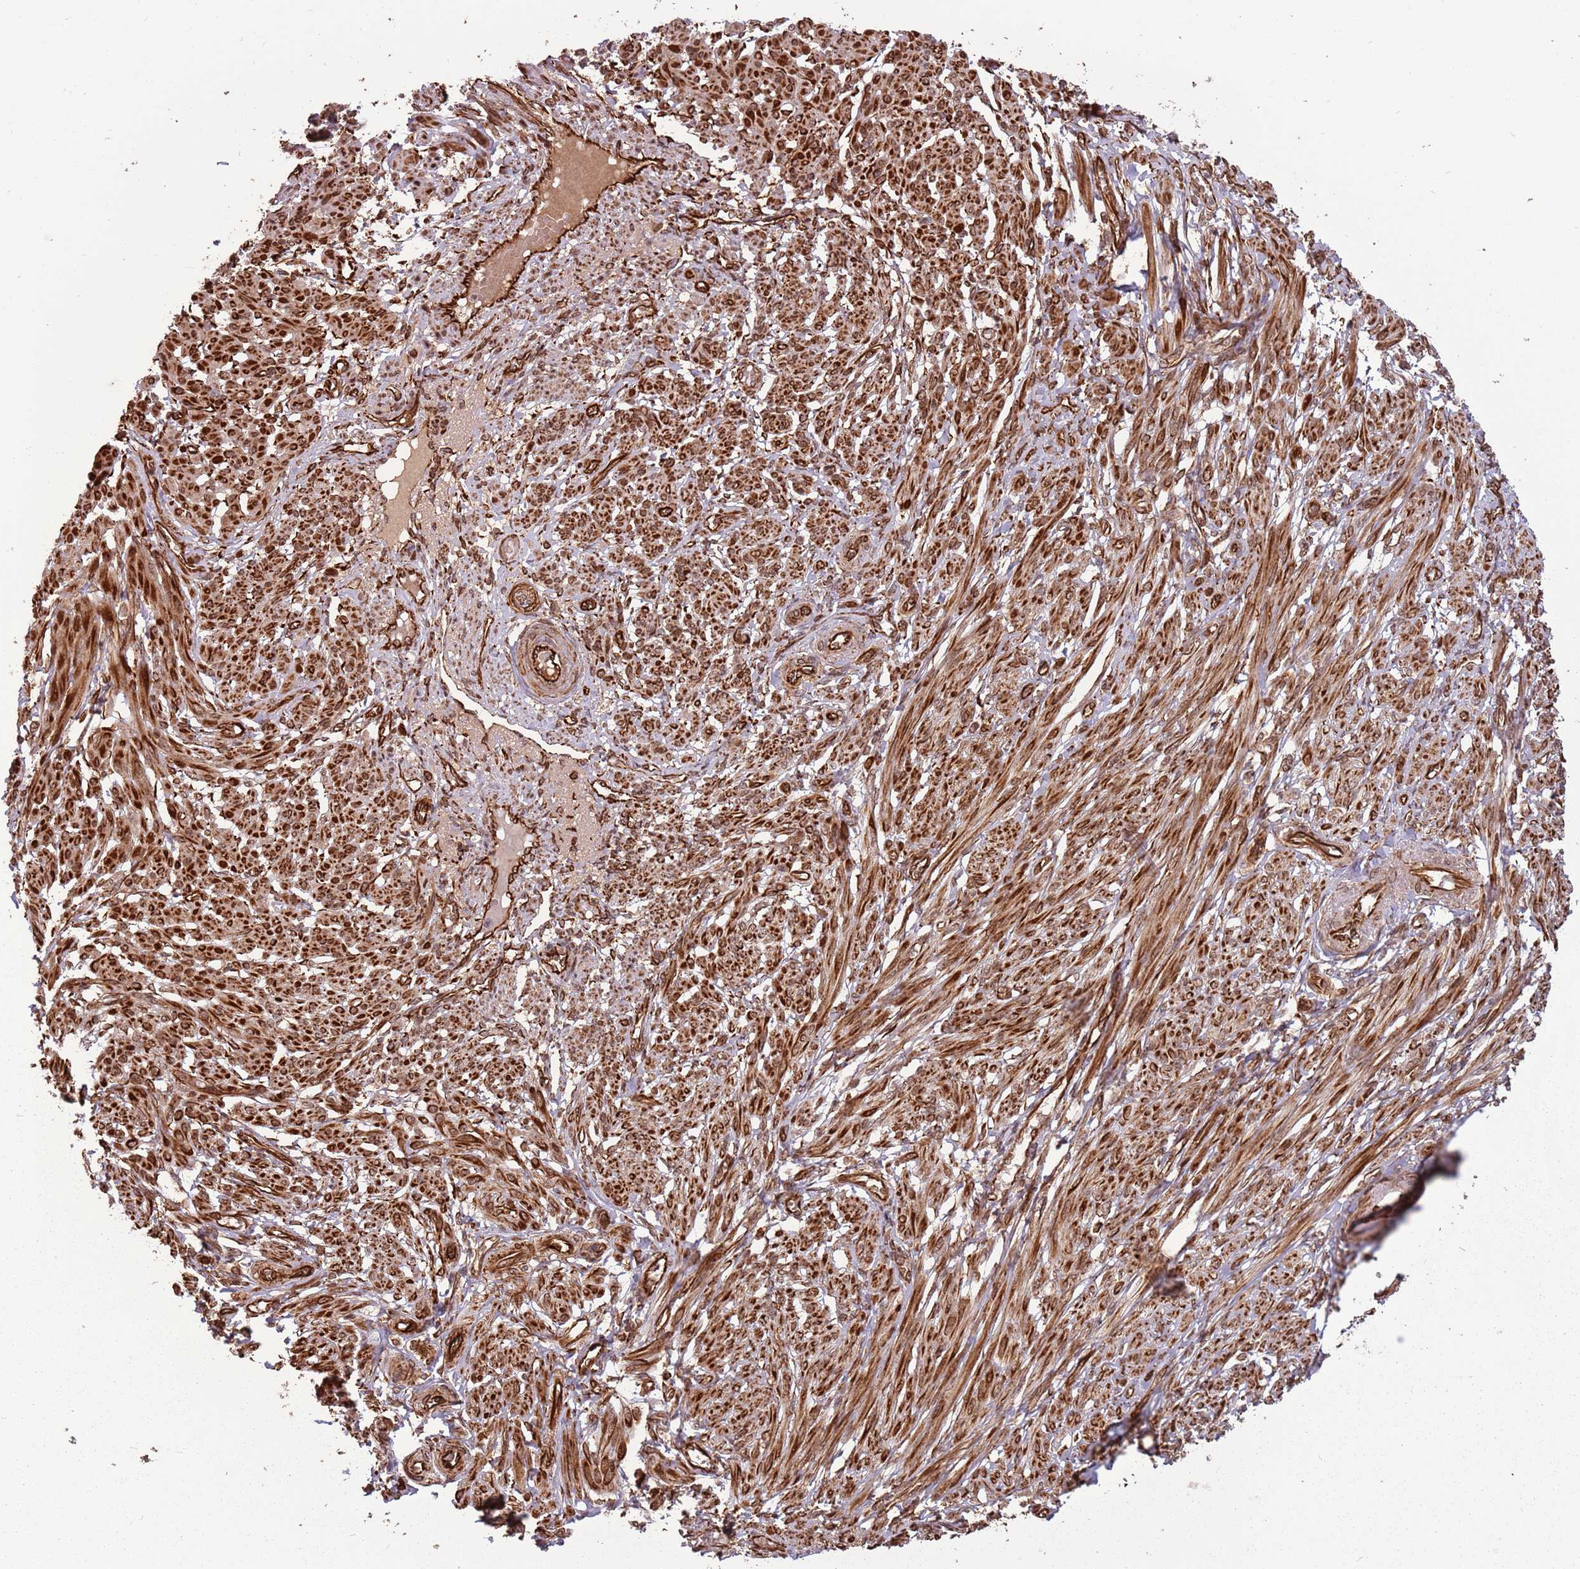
{"staining": {"intensity": "strong", "quantity": "25%-75%", "location": "cytoplasmic/membranous,nuclear"}, "tissue": "smooth muscle", "cell_type": "Smooth muscle cells", "image_type": "normal", "snomed": [{"axis": "morphology", "description": "Normal tissue, NOS"}, {"axis": "topography", "description": "Smooth muscle"}], "caption": "High-magnification brightfield microscopy of unremarkable smooth muscle stained with DAB (brown) and counterstained with hematoxylin (blue). smooth muscle cells exhibit strong cytoplasmic/membranous,nuclear positivity is appreciated in approximately25%-75% of cells. (Stains: DAB (3,3'-diaminobenzidine) in brown, nuclei in blue, Microscopy: brightfield microscopy at high magnification).", "gene": "ADAMTS3", "patient": {"sex": "female", "age": 39}}